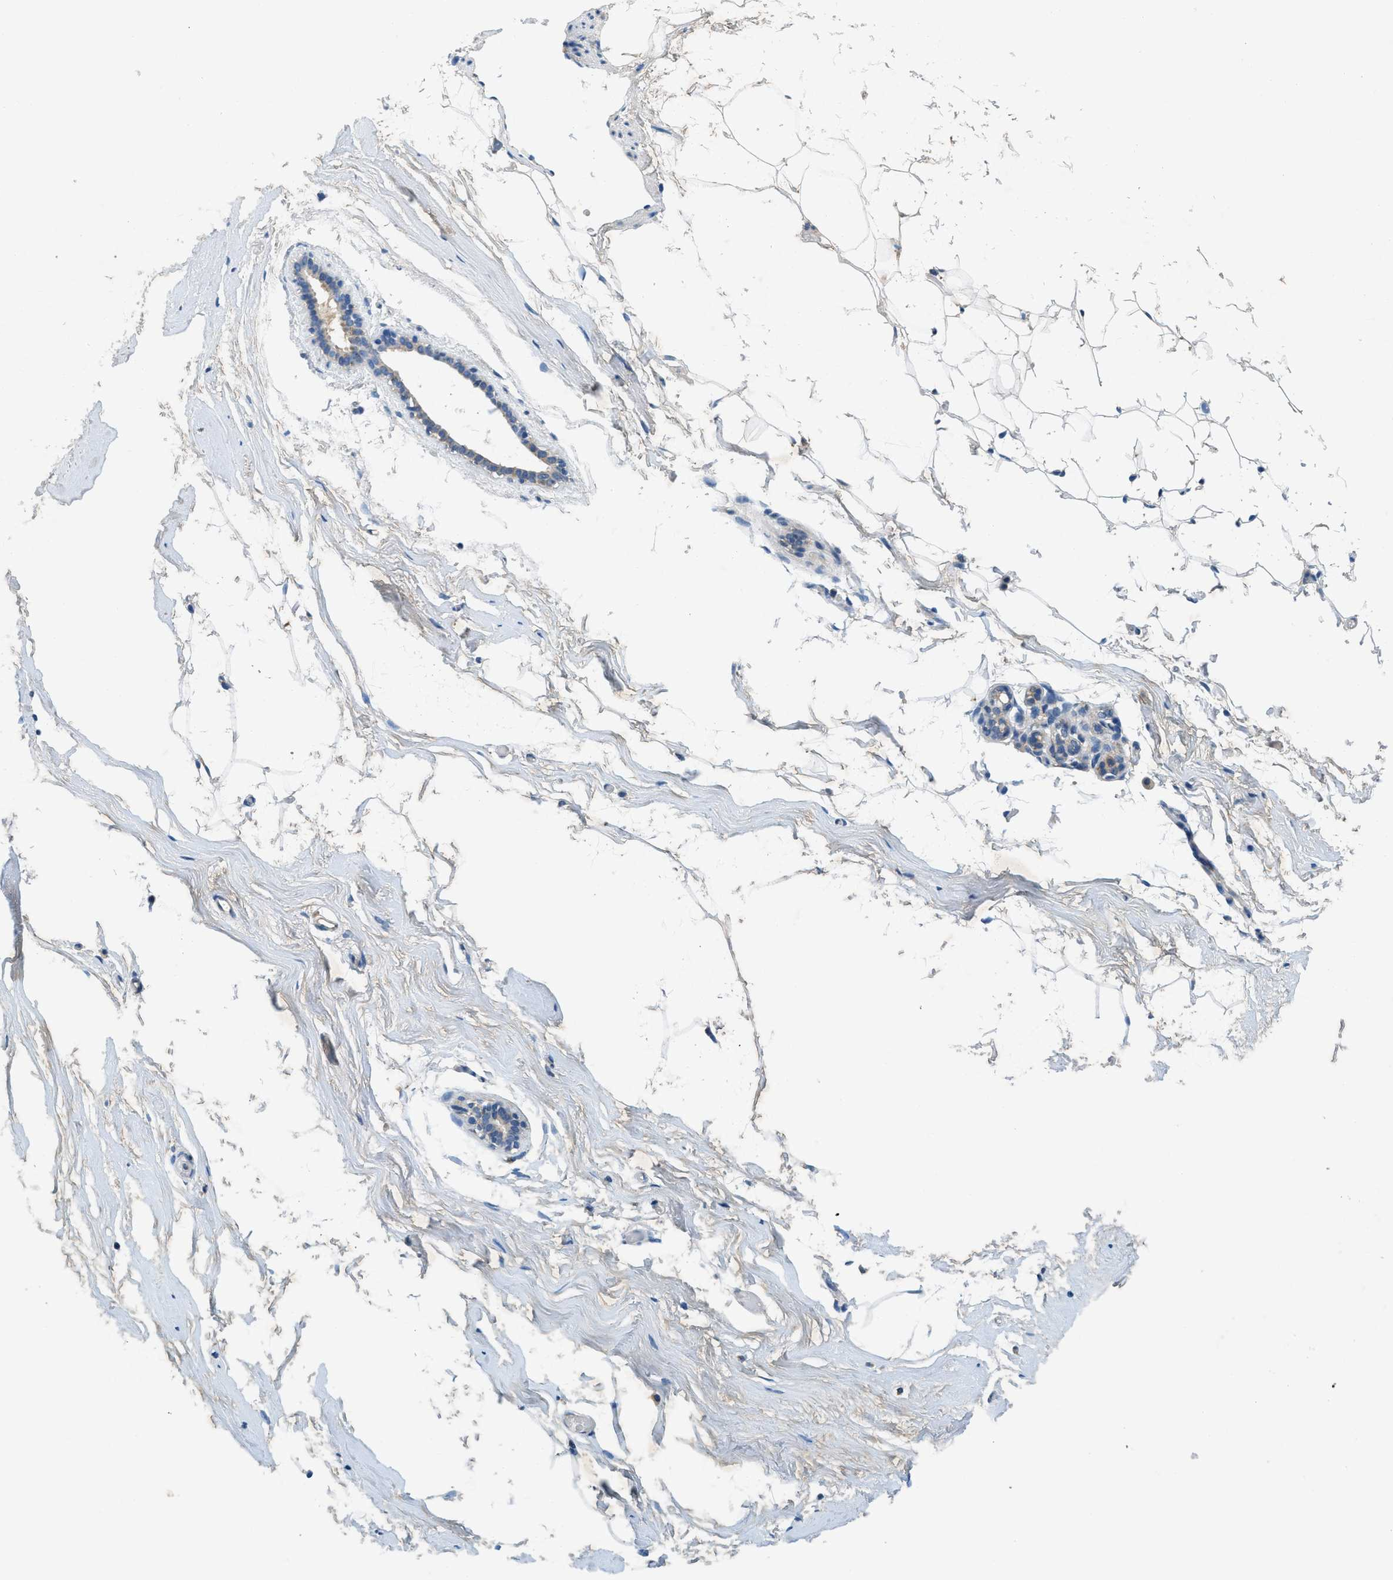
{"staining": {"intensity": "weak", "quantity": "<25%", "location": "cytoplasmic/membranous"}, "tissue": "adipose tissue", "cell_type": "Adipocytes", "image_type": "normal", "snomed": [{"axis": "morphology", "description": "Normal tissue, NOS"}, {"axis": "topography", "description": "Breast"}, {"axis": "topography", "description": "Soft tissue"}], "caption": "This is an immunohistochemistry (IHC) photomicrograph of benign human adipose tissue. There is no expression in adipocytes.", "gene": "PNKD", "patient": {"sex": "female", "age": 75}}